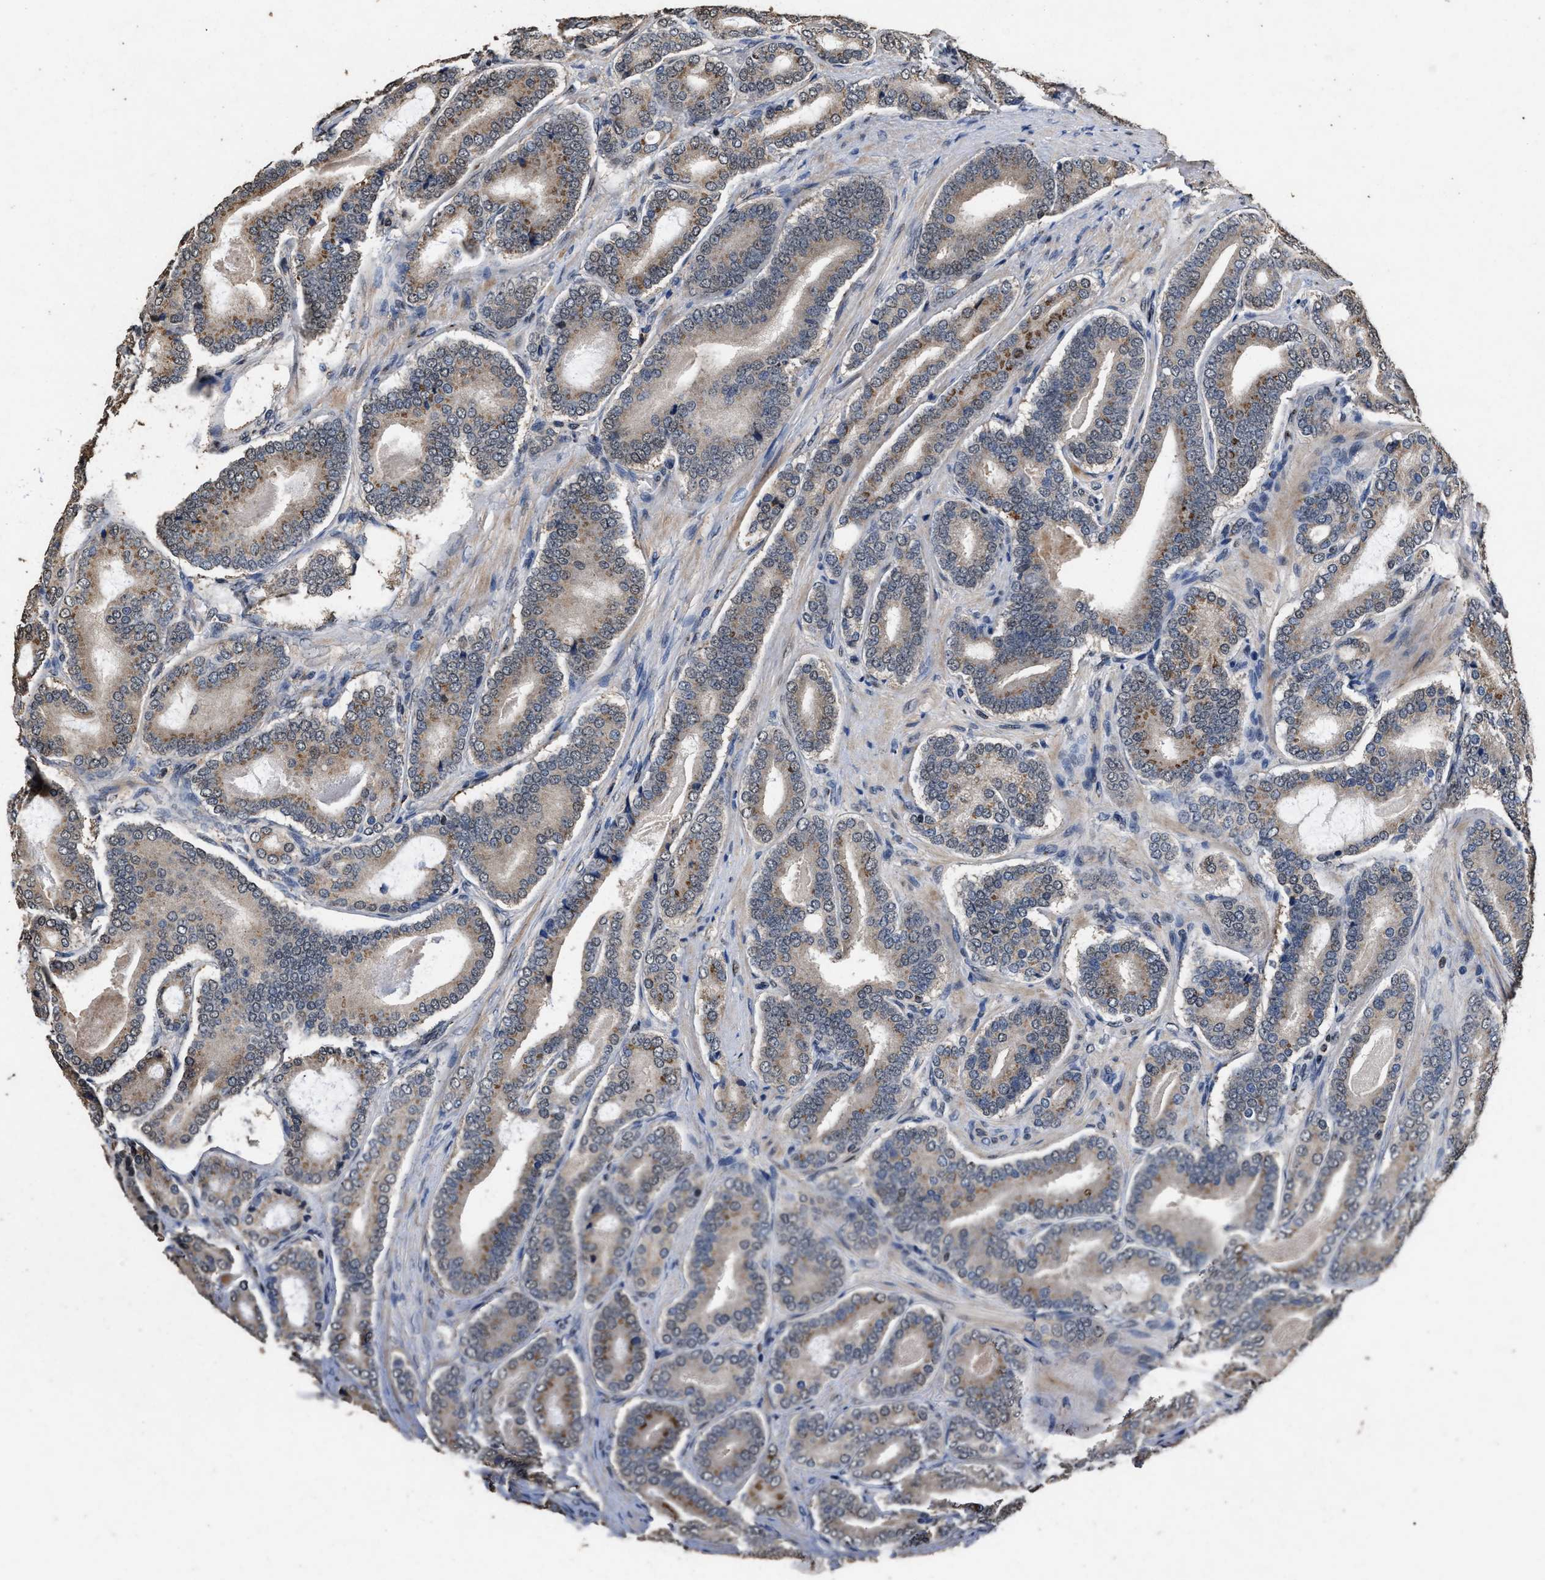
{"staining": {"intensity": "moderate", "quantity": ">75%", "location": "cytoplasmic/membranous"}, "tissue": "prostate cancer", "cell_type": "Tumor cells", "image_type": "cancer", "snomed": [{"axis": "morphology", "description": "Adenocarcinoma, High grade"}, {"axis": "topography", "description": "Prostate"}], "caption": "Immunohistochemical staining of human prostate cancer (adenocarcinoma (high-grade)) shows moderate cytoplasmic/membranous protein expression in approximately >75% of tumor cells. Nuclei are stained in blue.", "gene": "TPST2", "patient": {"sex": "male", "age": 60}}